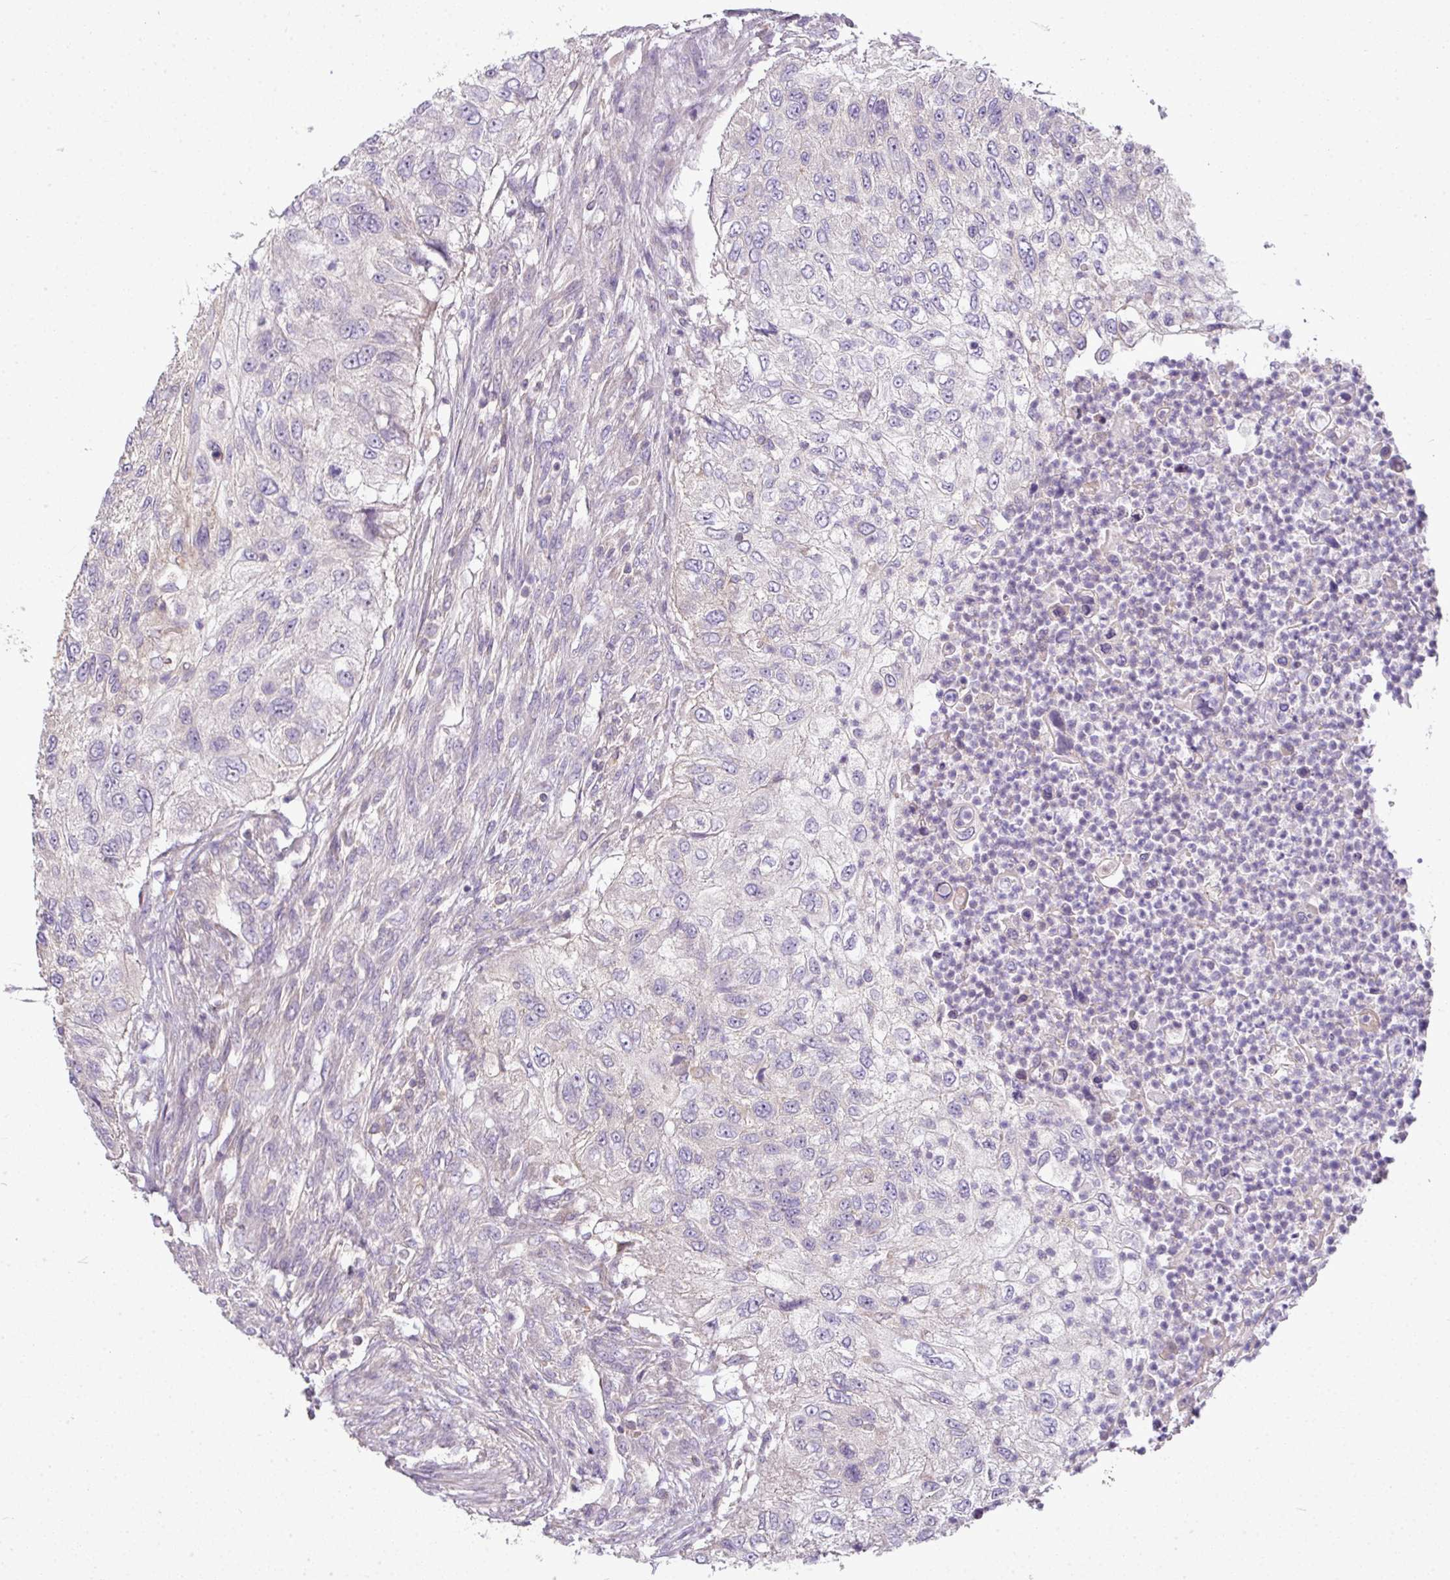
{"staining": {"intensity": "negative", "quantity": "none", "location": "none"}, "tissue": "urothelial cancer", "cell_type": "Tumor cells", "image_type": "cancer", "snomed": [{"axis": "morphology", "description": "Urothelial carcinoma, High grade"}, {"axis": "topography", "description": "Urinary bladder"}], "caption": "Immunohistochemical staining of urothelial cancer displays no significant positivity in tumor cells. (IHC, brightfield microscopy, high magnification).", "gene": "STAT5A", "patient": {"sex": "female", "age": 60}}